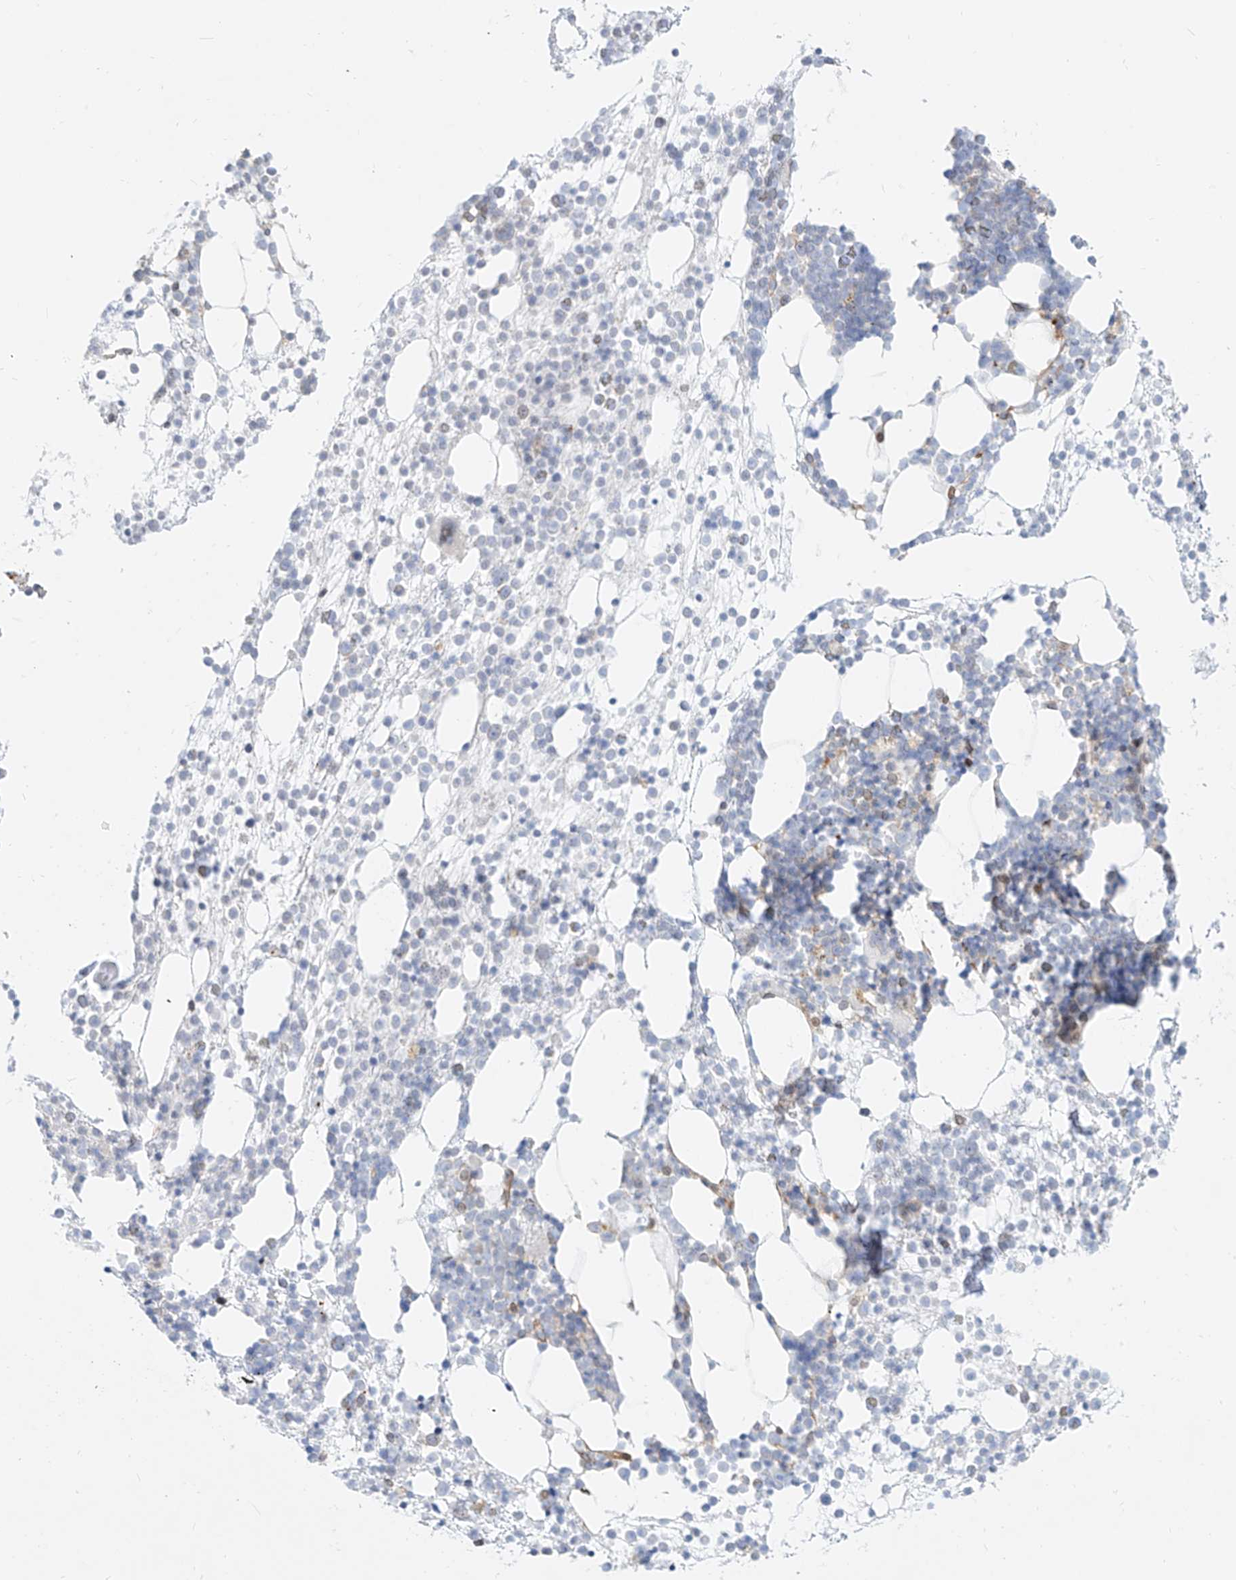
{"staining": {"intensity": "negative", "quantity": "none", "location": "none"}, "tissue": "bone marrow", "cell_type": "Hematopoietic cells", "image_type": "normal", "snomed": [{"axis": "morphology", "description": "Normal tissue, NOS"}, {"axis": "topography", "description": "Bone marrow"}], "caption": "A high-resolution micrograph shows immunohistochemistry staining of benign bone marrow, which shows no significant expression in hematopoietic cells.", "gene": "NHSL1", "patient": {"sex": "male", "age": 54}}